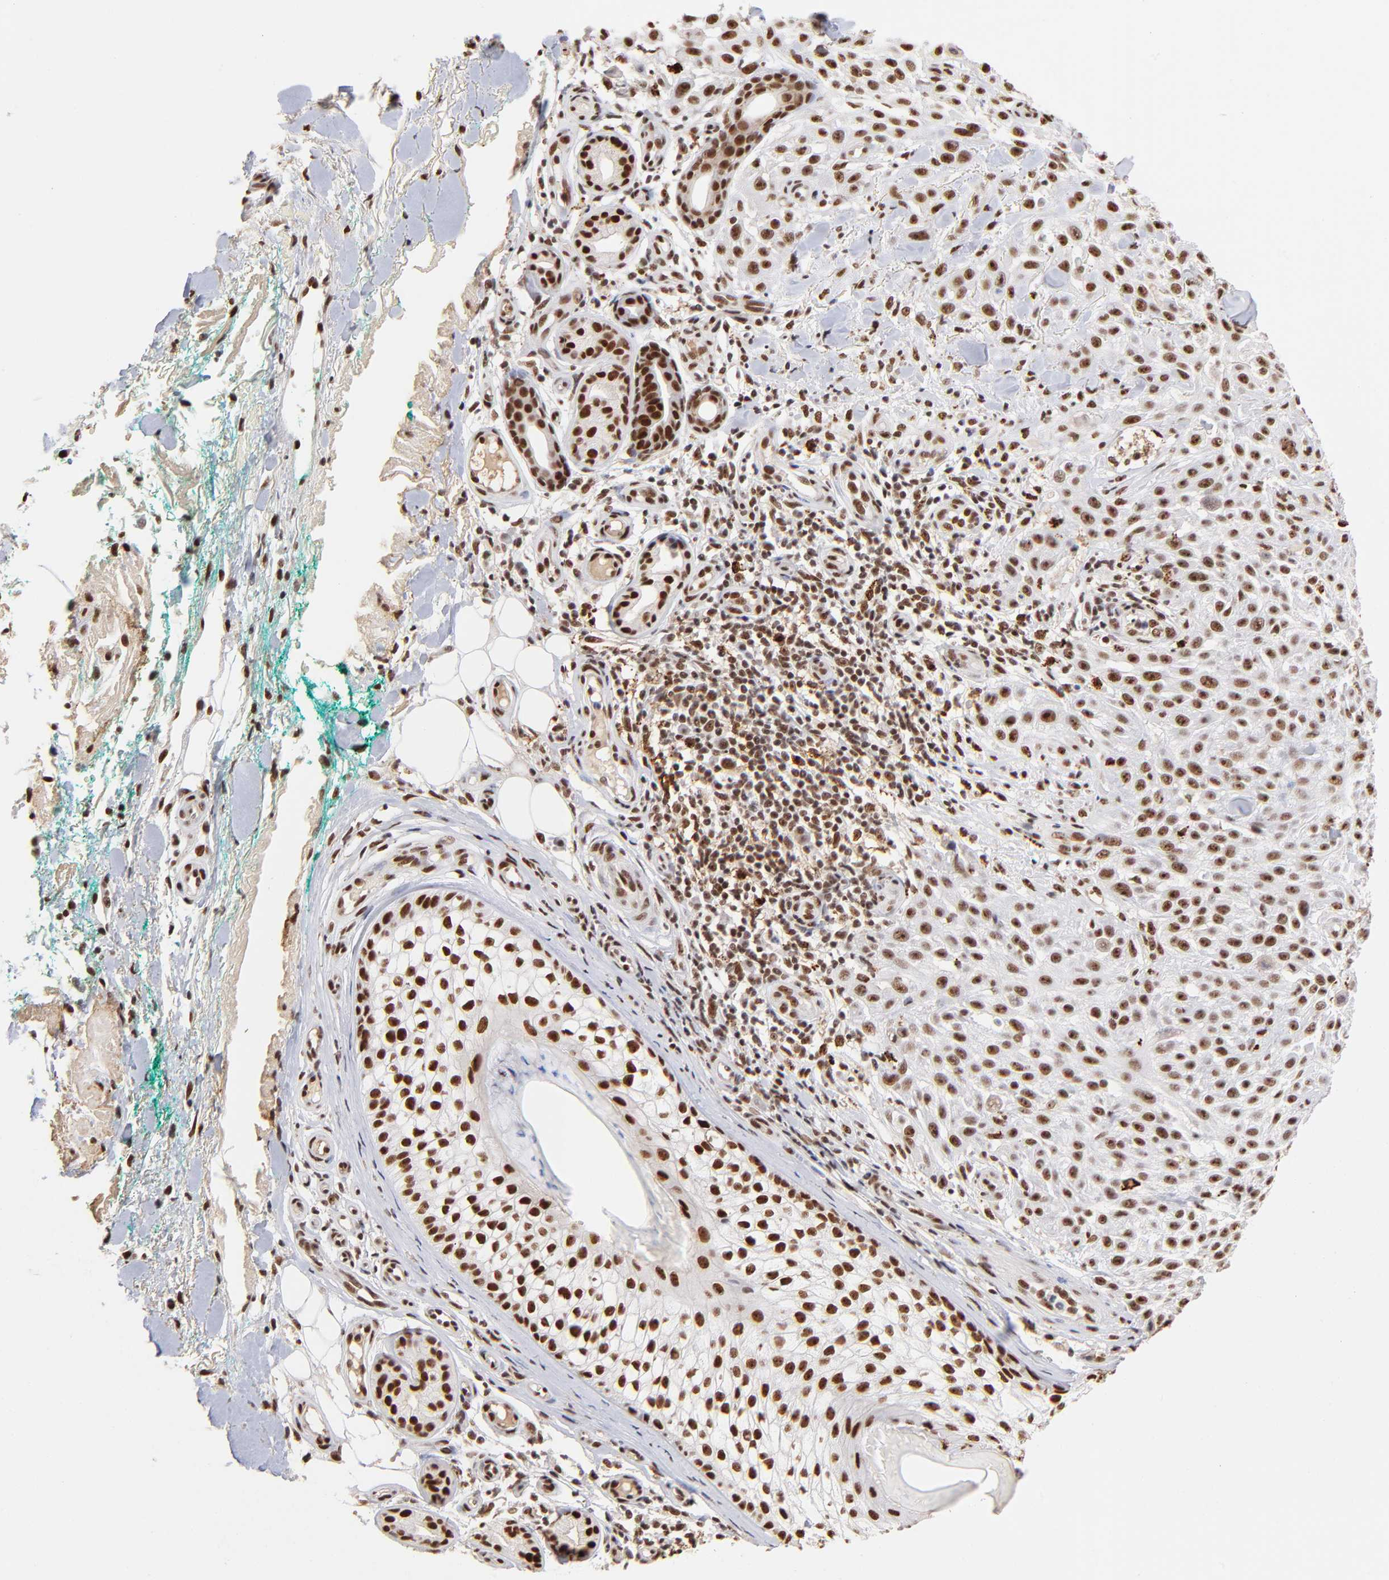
{"staining": {"intensity": "strong", "quantity": ">75%", "location": "nuclear"}, "tissue": "skin cancer", "cell_type": "Tumor cells", "image_type": "cancer", "snomed": [{"axis": "morphology", "description": "Squamous cell carcinoma, NOS"}, {"axis": "topography", "description": "Skin"}], "caption": "Protein expression analysis of human skin cancer reveals strong nuclear staining in approximately >75% of tumor cells.", "gene": "ZNF146", "patient": {"sex": "female", "age": 42}}